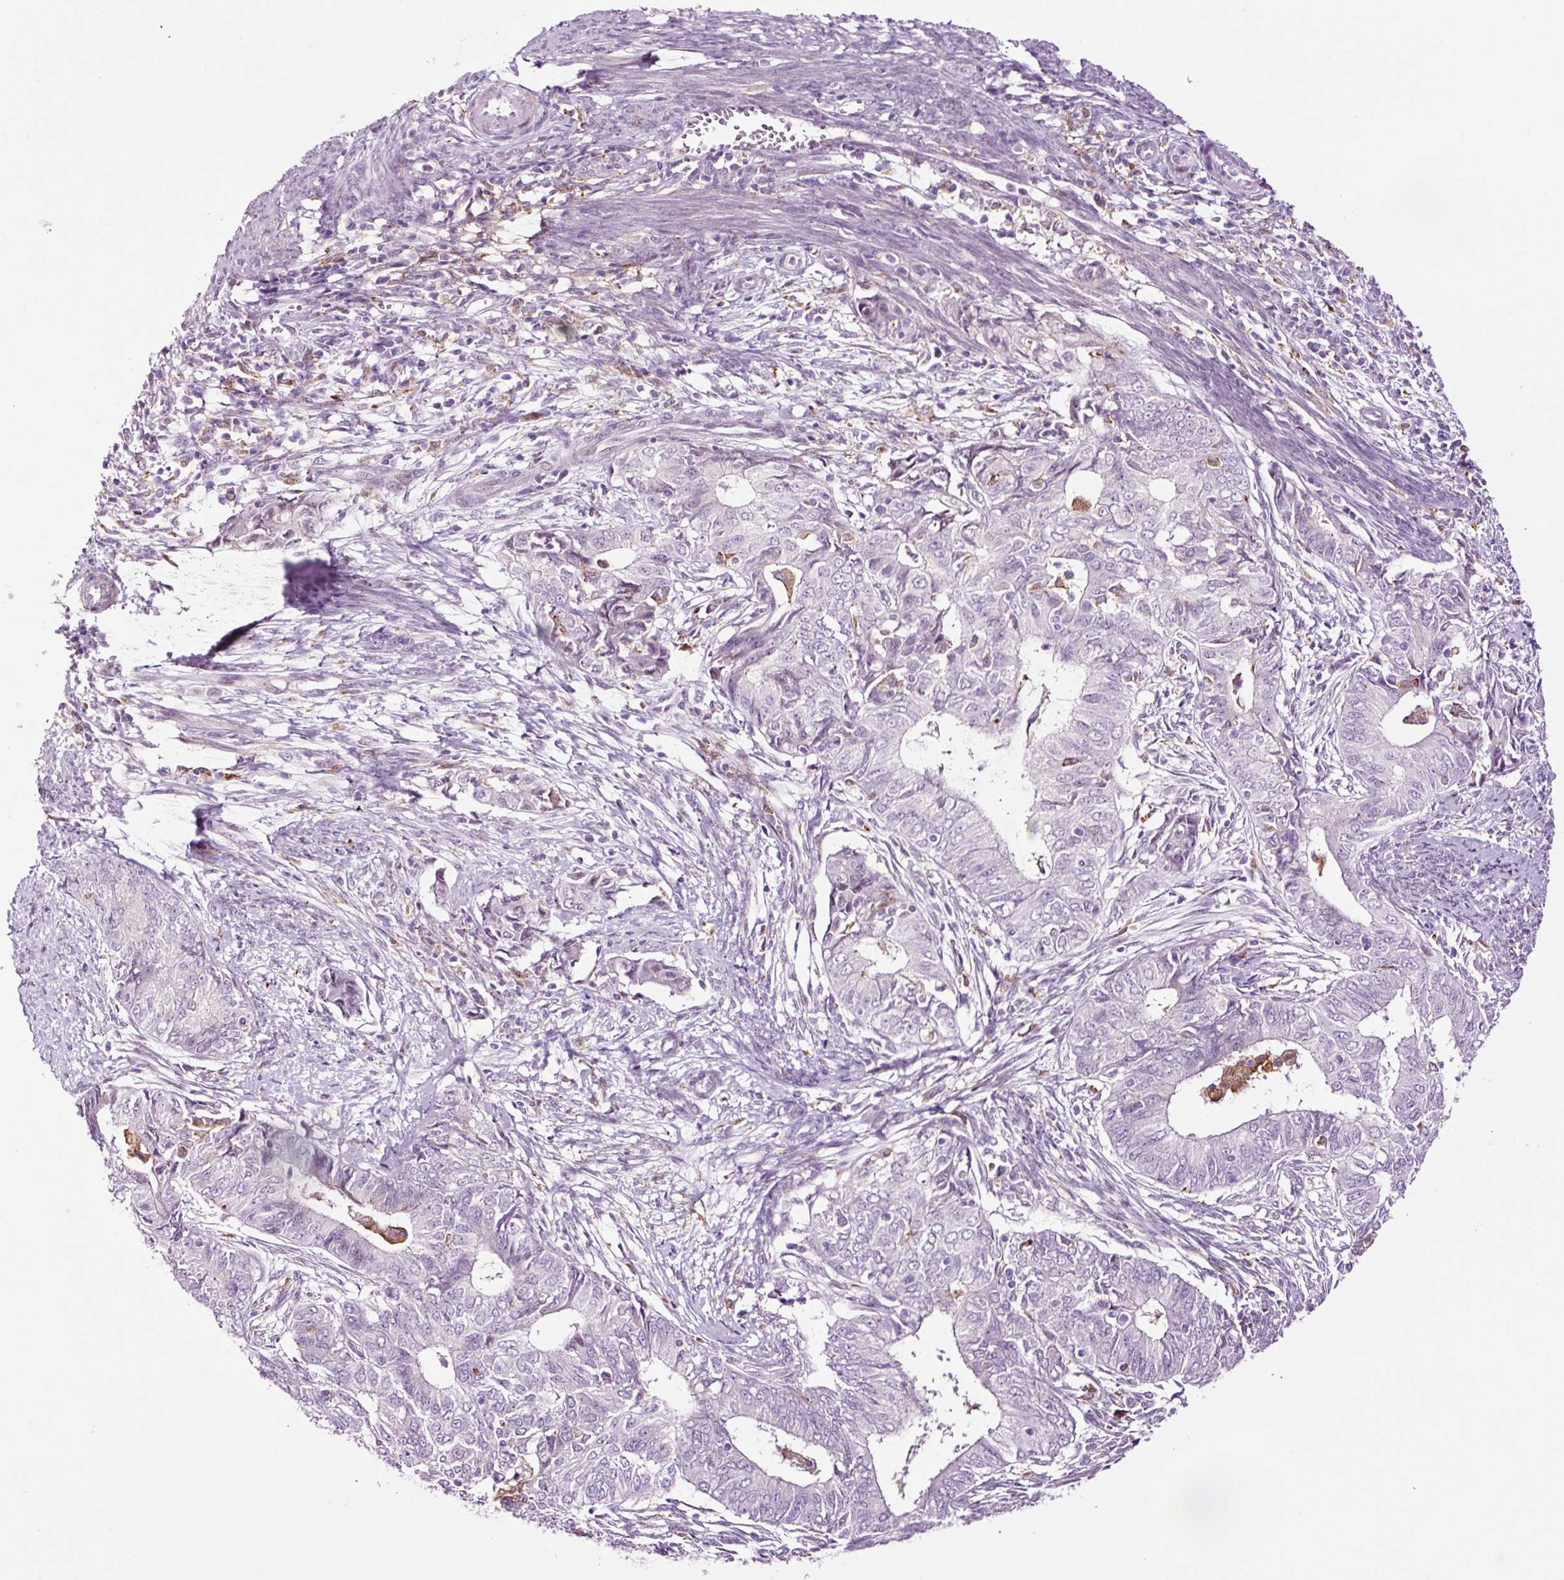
{"staining": {"intensity": "negative", "quantity": "none", "location": "none"}, "tissue": "endometrial cancer", "cell_type": "Tumor cells", "image_type": "cancer", "snomed": [{"axis": "morphology", "description": "Adenocarcinoma, NOS"}, {"axis": "topography", "description": "Endometrium"}], "caption": "An image of human endometrial adenocarcinoma is negative for staining in tumor cells. The staining is performed using DAB brown chromogen with nuclei counter-stained in using hematoxylin.", "gene": "LY86", "patient": {"sex": "female", "age": 62}}